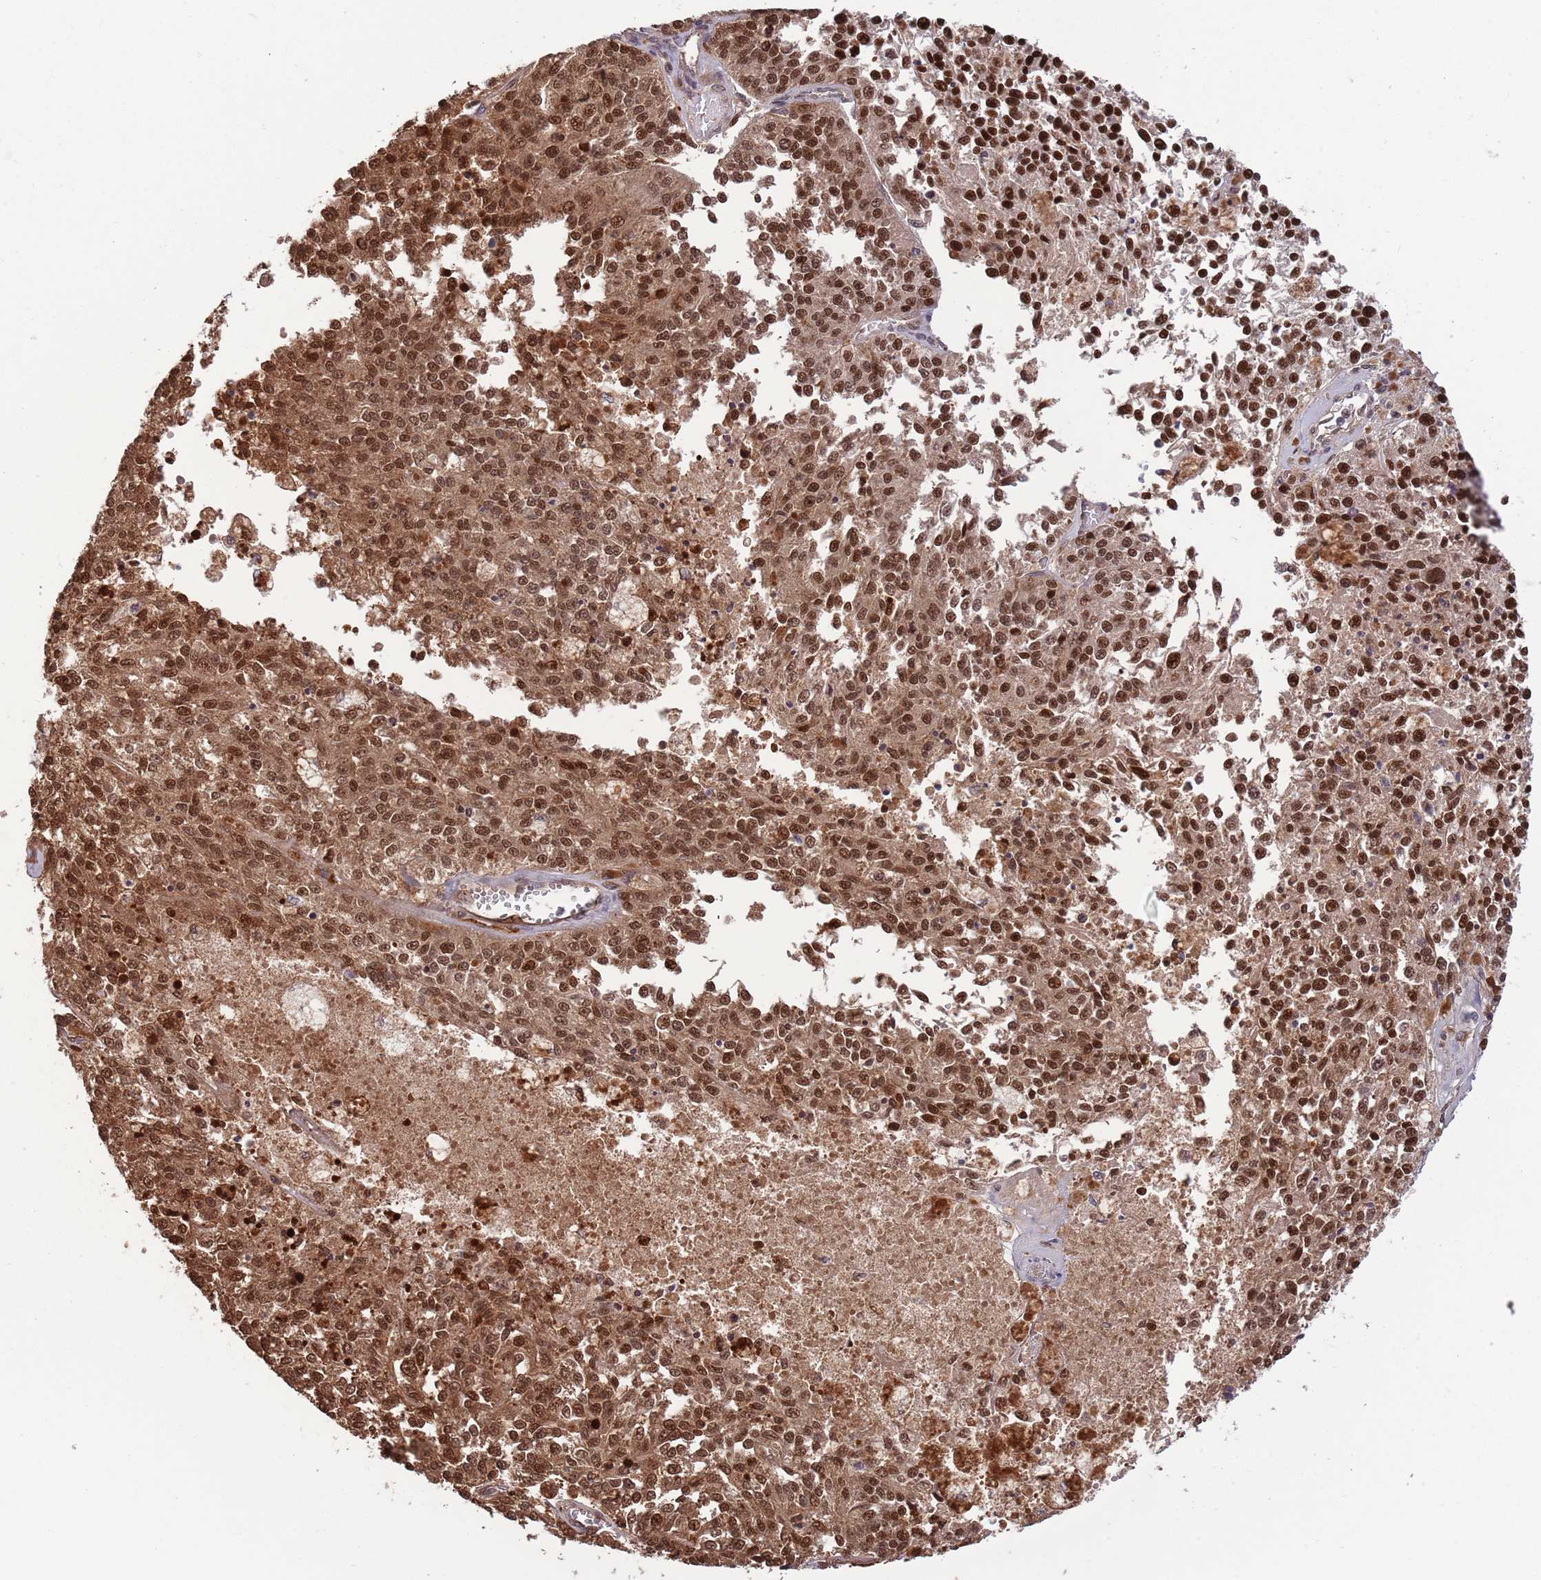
{"staining": {"intensity": "strong", "quantity": ">75%", "location": "cytoplasmic/membranous,nuclear"}, "tissue": "melanoma", "cell_type": "Tumor cells", "image_type": "cancer", "snomed": [{"axis": "morphology", "description": "Malignant melanoma, NOS"}, {"axis": "topography", "description": "Skin"}], "caption": "Protein analysis of malignant melanoma tissue reveals strong cytoplasmic/membranous and nuclear staining in about >75% of tumor cells. Immunohistochemistry stains the protein of interest in brown and the nuclei are stained blue.", "gene": "SALL1", "patient": {"sex": "female", "age": 64}}